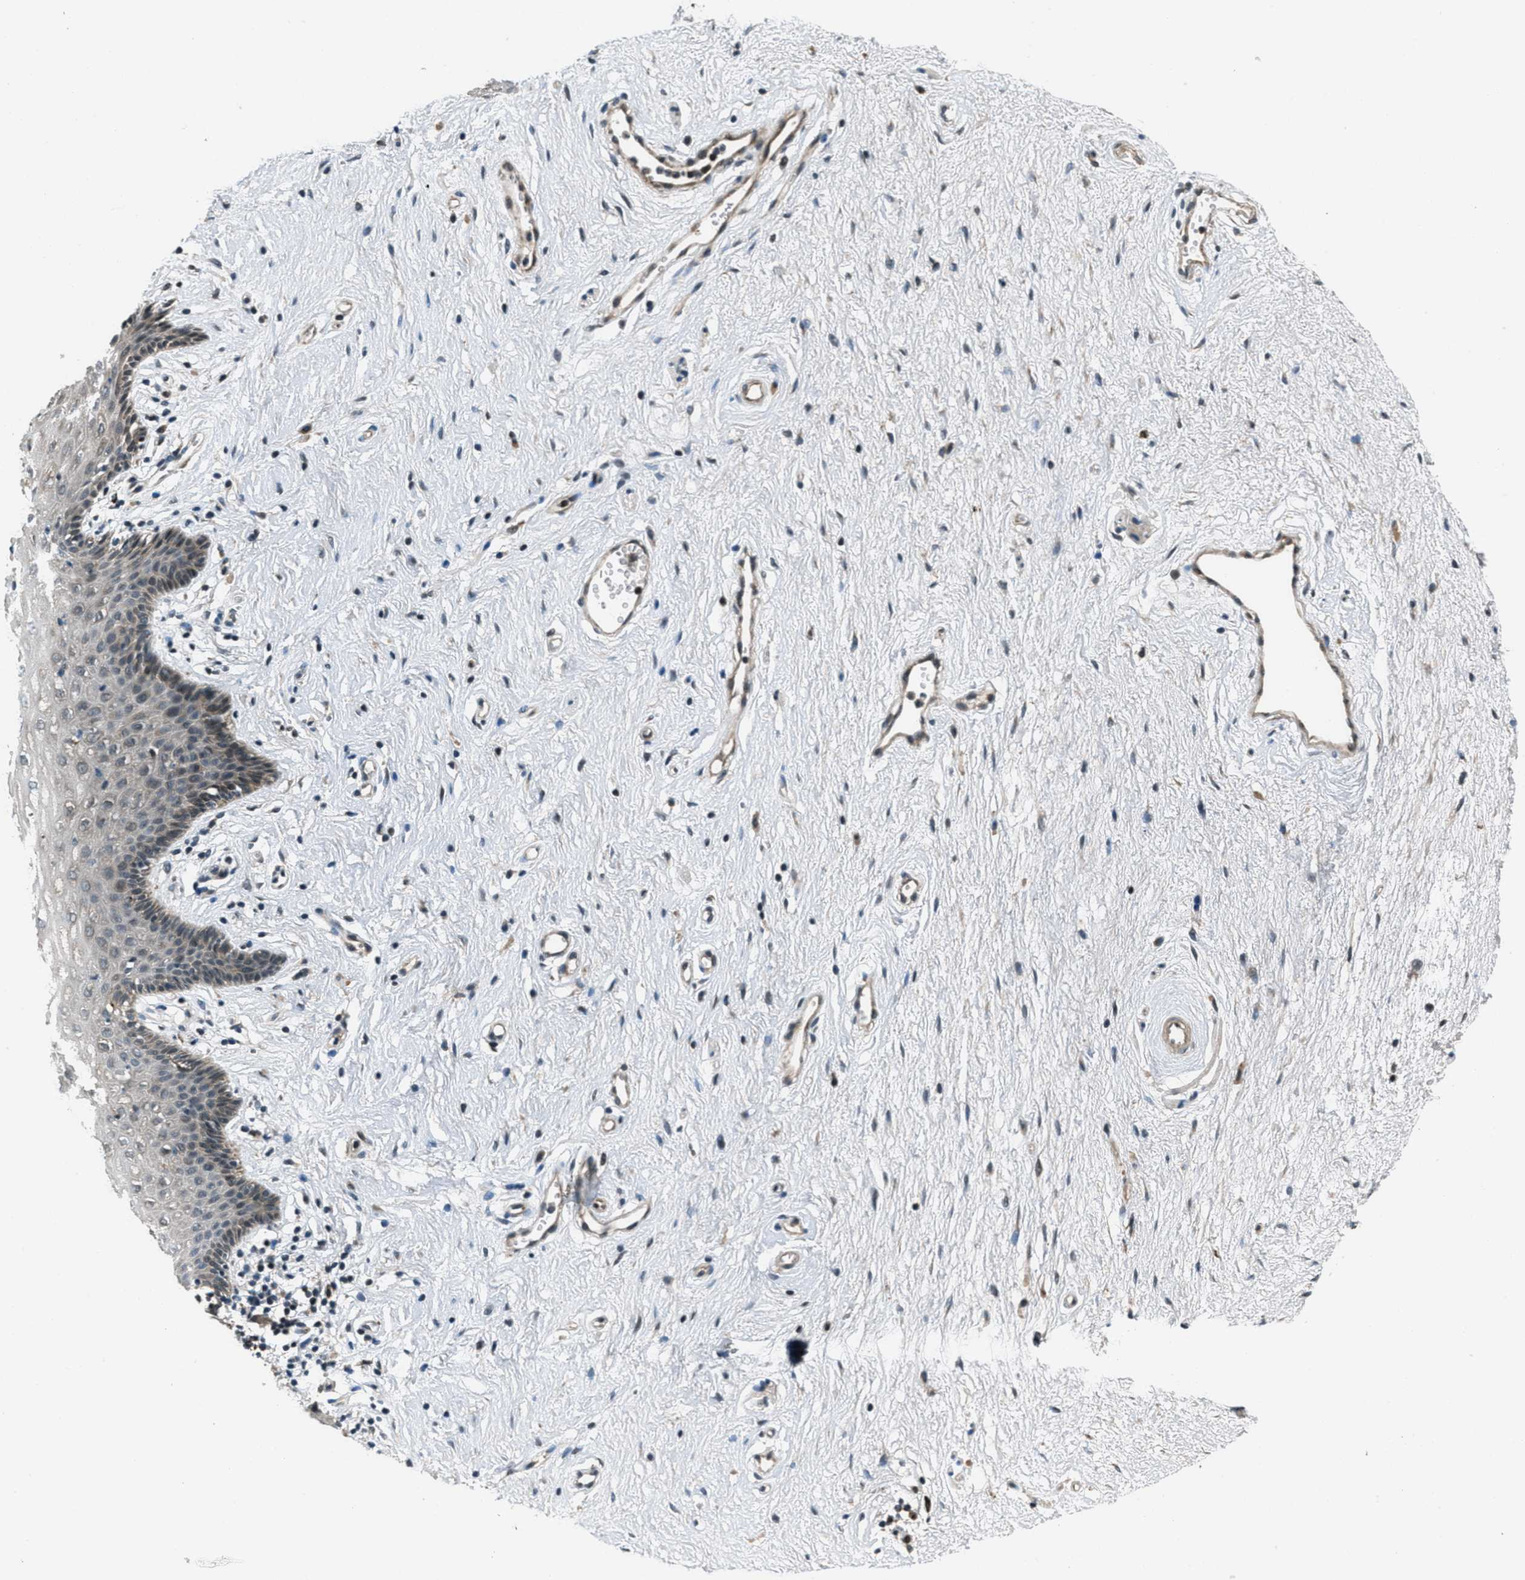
{"staining": {"intensity": "moderate", "quantity": "25%-75%", "location": "cytoplasmic/membranous,nuclear"}, "tissue": "vagina", "cell_type": "Squamous epithelial cells", "image_type": "normal", "snomed": [{"axis": "morphology", "description": "Normal tissue, NOS"}, {"axis": "topography", "description": "Vagina"}], "caption": "A brown stain shows moderate cytoplasmic/membranous,nuclear positivity of a protein in squamous epithelial cells of benign vagina. Using DAB (brown) and hematoxylin (blue) stains, captured at high magnification using brightfield microscopy.", "gene": "EPSTI1", "patient": {"sex": "female", "age": 44}}